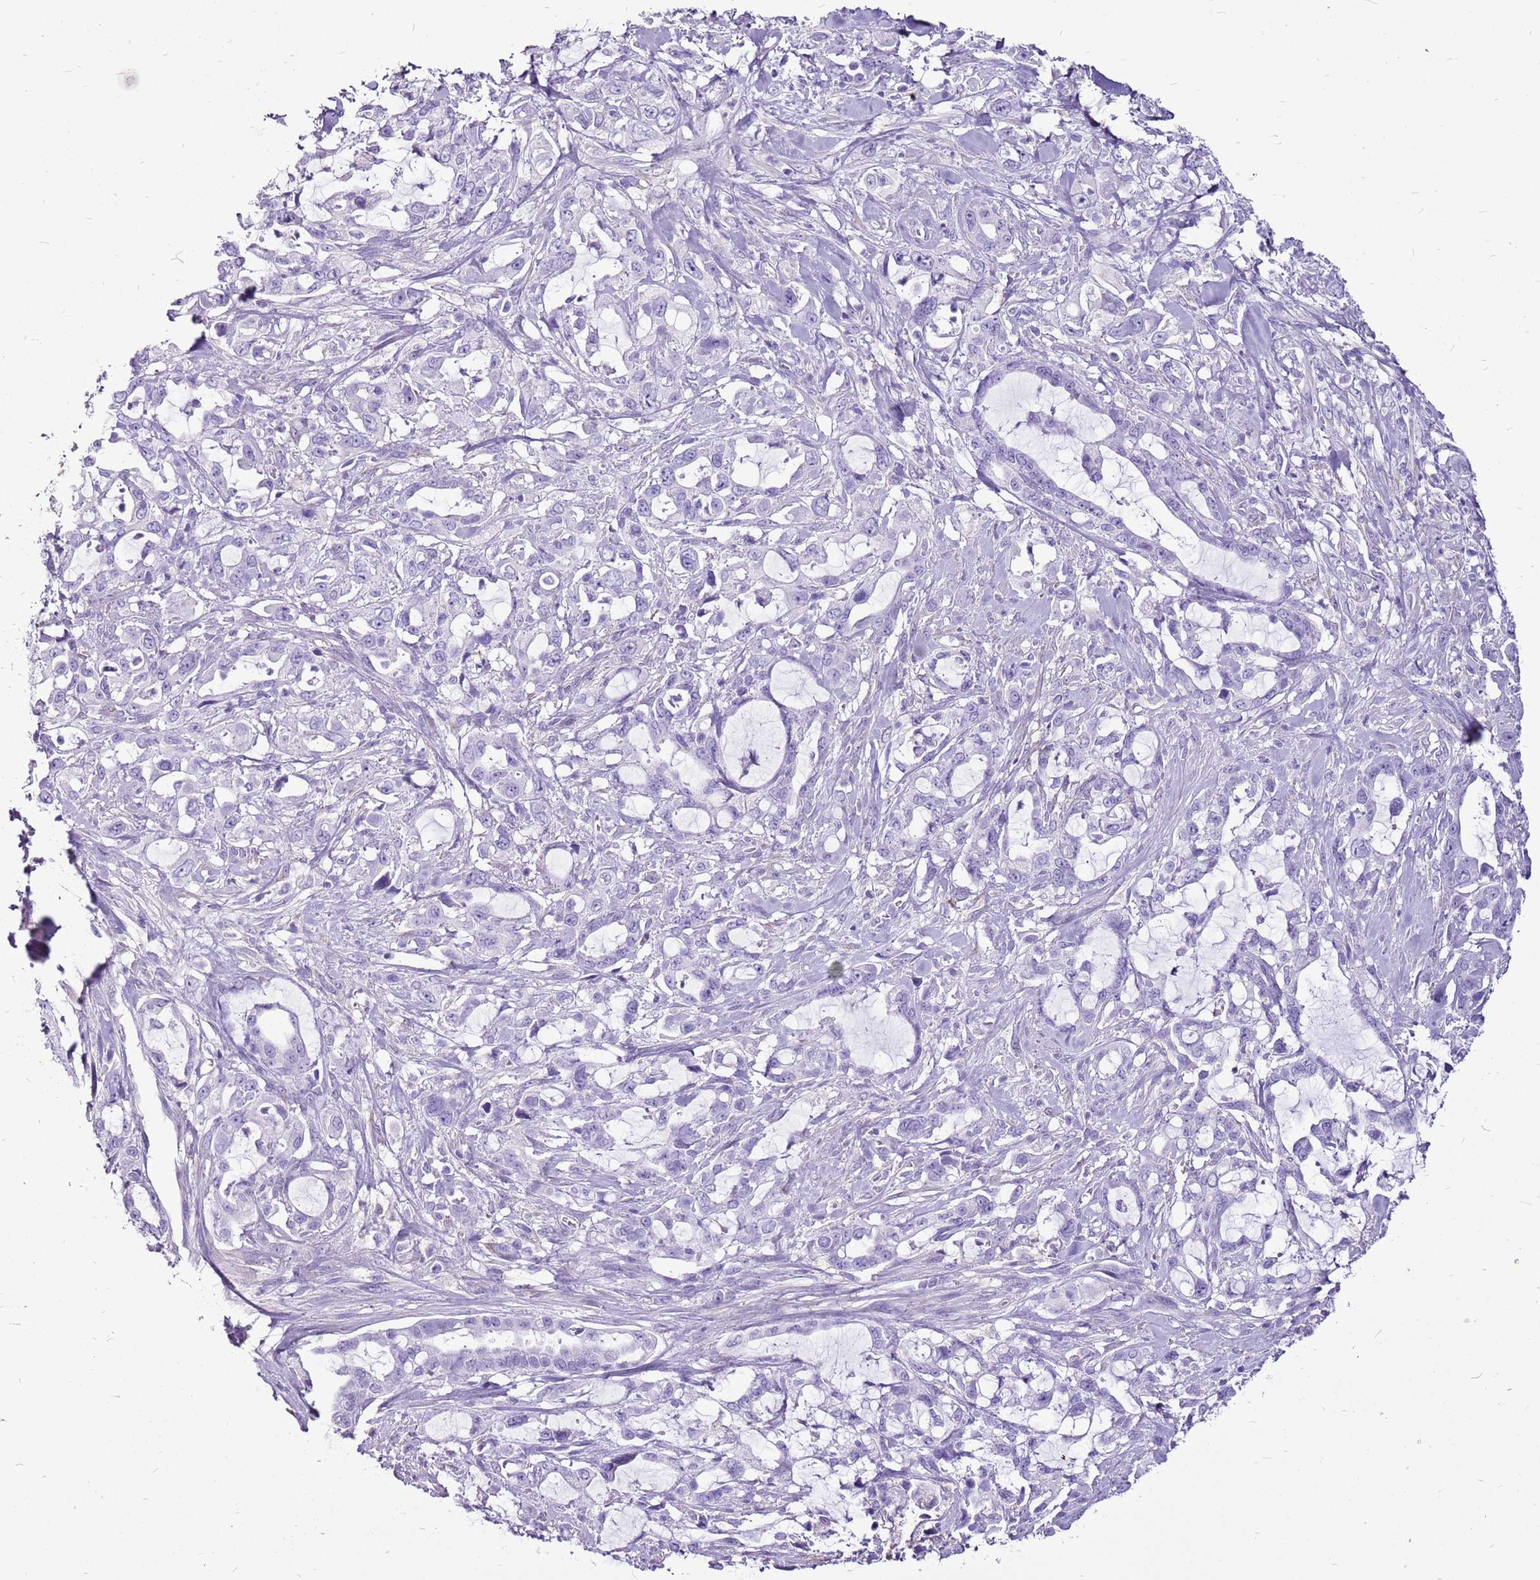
{"staining": {"intensity": "negative", "quantity": "none", "location": "none"}, "tissue": "pancreatic cancer", "cell_type": "Tumor cells", "image_type": "cancer", "snomed": [{"axis": "morphology", "description": "Adenocarcinoma, NOS"}, {"axis": "topography", "description": "Pancreas"}], "caption": "Pancreatic cancer was stained to show a protein in brown. There is no significant staining in tumor cells.", "gene": "ACSS3", "patient": {"sex": "female", "age": 61}}